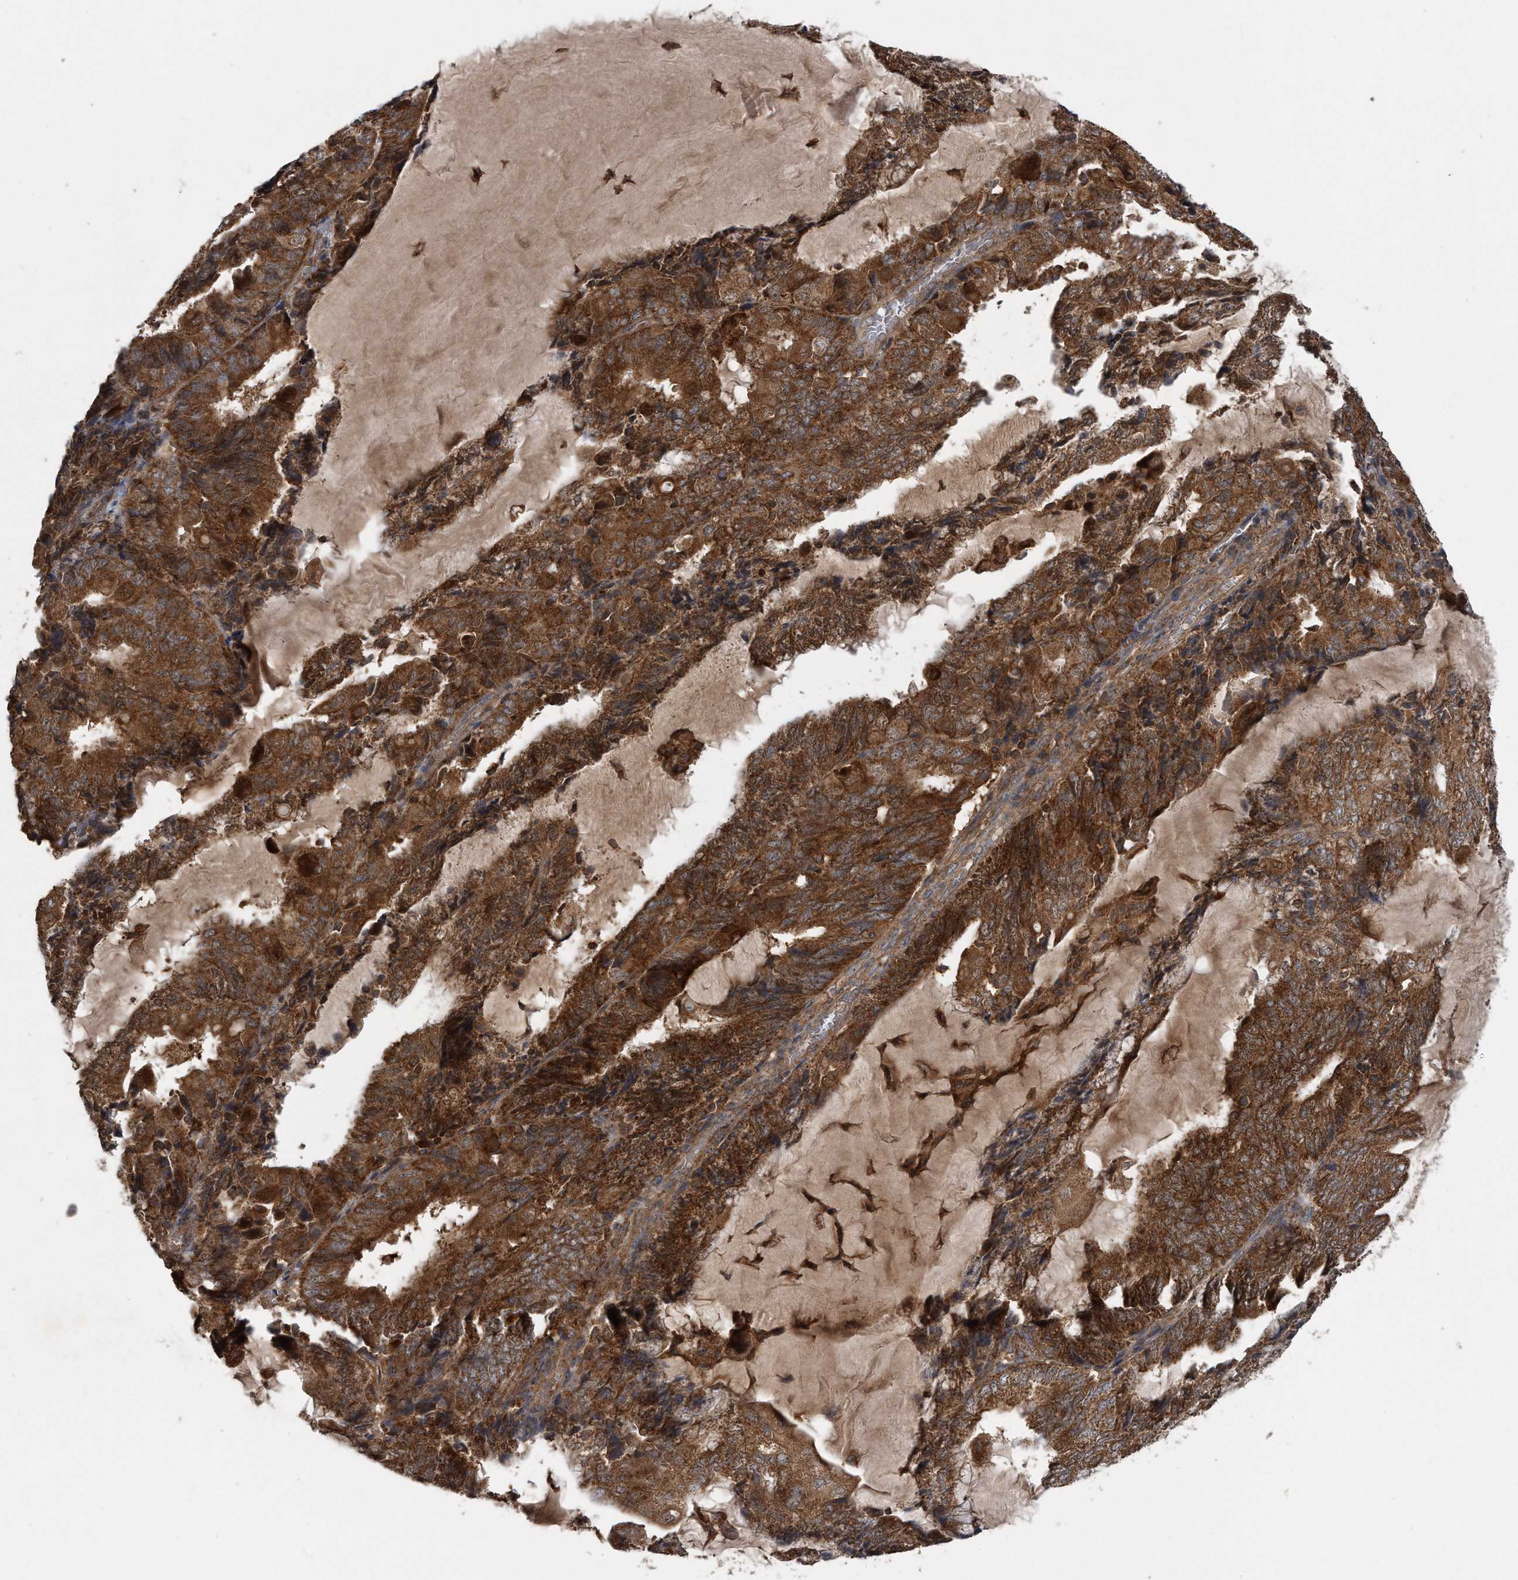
{"staining": {"intensity": "strong", "quantity": ">75%", "location": "cytoplasmic/membranous"}, "tissue": "endometrial cancer", "cell_type": "Tumor cells", "image_type": "cancer", "snomed": [{"axis": "morphology", "description": "Adenocarcinoma, NOS"}, {"axis": "topography", "description": "Endometrium"}], "caption": "This is a histology image of immunohistochemistry (IHC) staining of endometrial adenocarcinoma, which shows strong positivity in the cytoplasmic/membranous of tumor cells.", "gene": "ALPK2", "patient": {"sex": "female", "age": 81}}